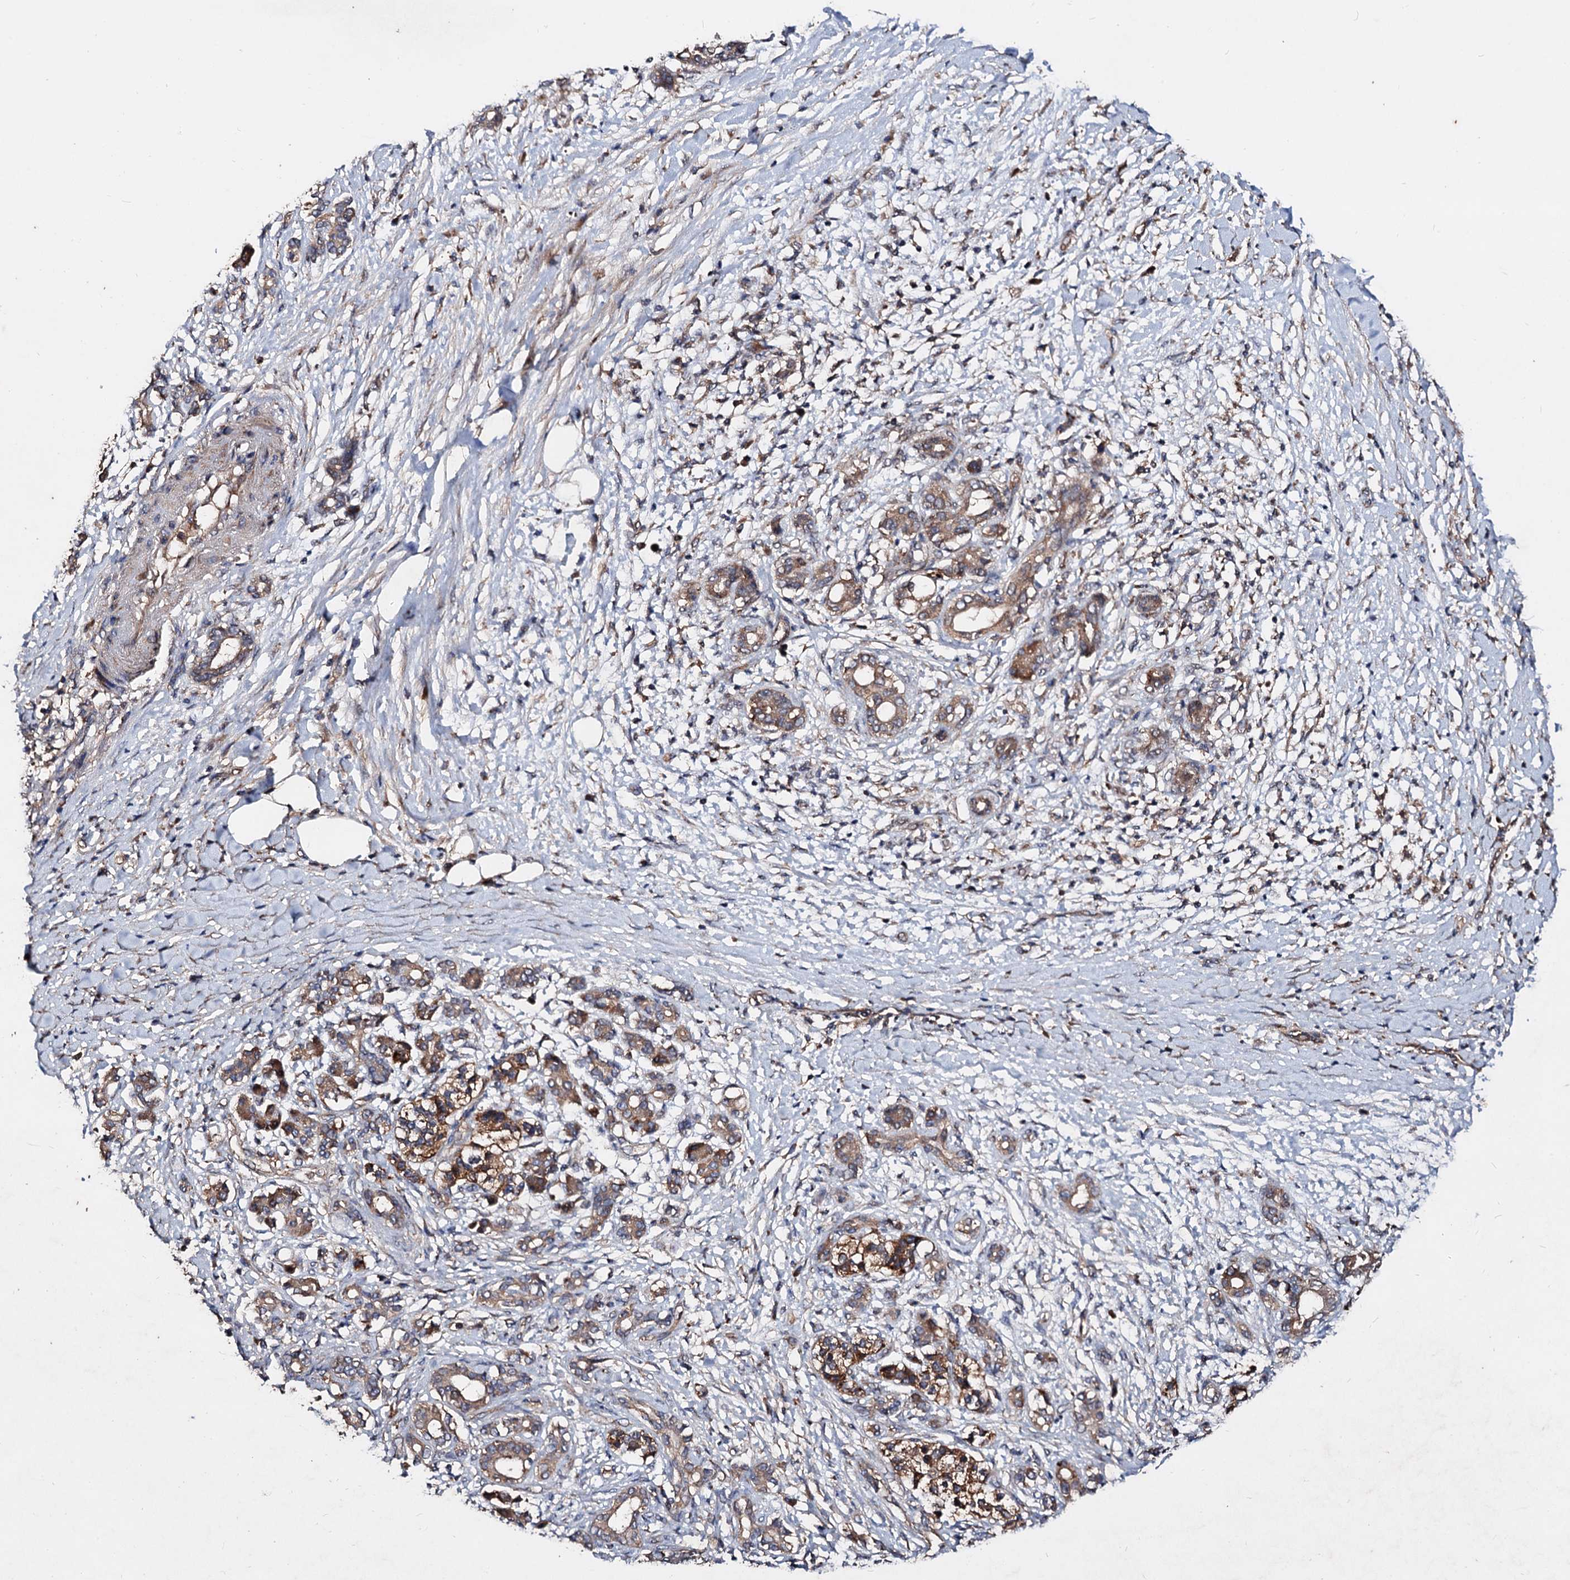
{"staining": {"intensity": "moderate", "quantity": ">75%", "location": "cytoplasmic/membranous"}, "tissue": "pancreatic cancer", "cell_type": "Tumor cells", "image_type": "cancer", "snomed": [{"axis": "morphology", "description": "Adenocarcinoma, NOS"}, {"axis": "topography", "description": "Pancreas"}], "caption": "Brown immunohistochemical staining in human adenocarcinoma (pancreatic) displays moderate cytoplasmic/membranous expression in approximately >75% of tumor cells.", "gene": "EXTL1", "patient": {"sex": "female", "age": 55}}